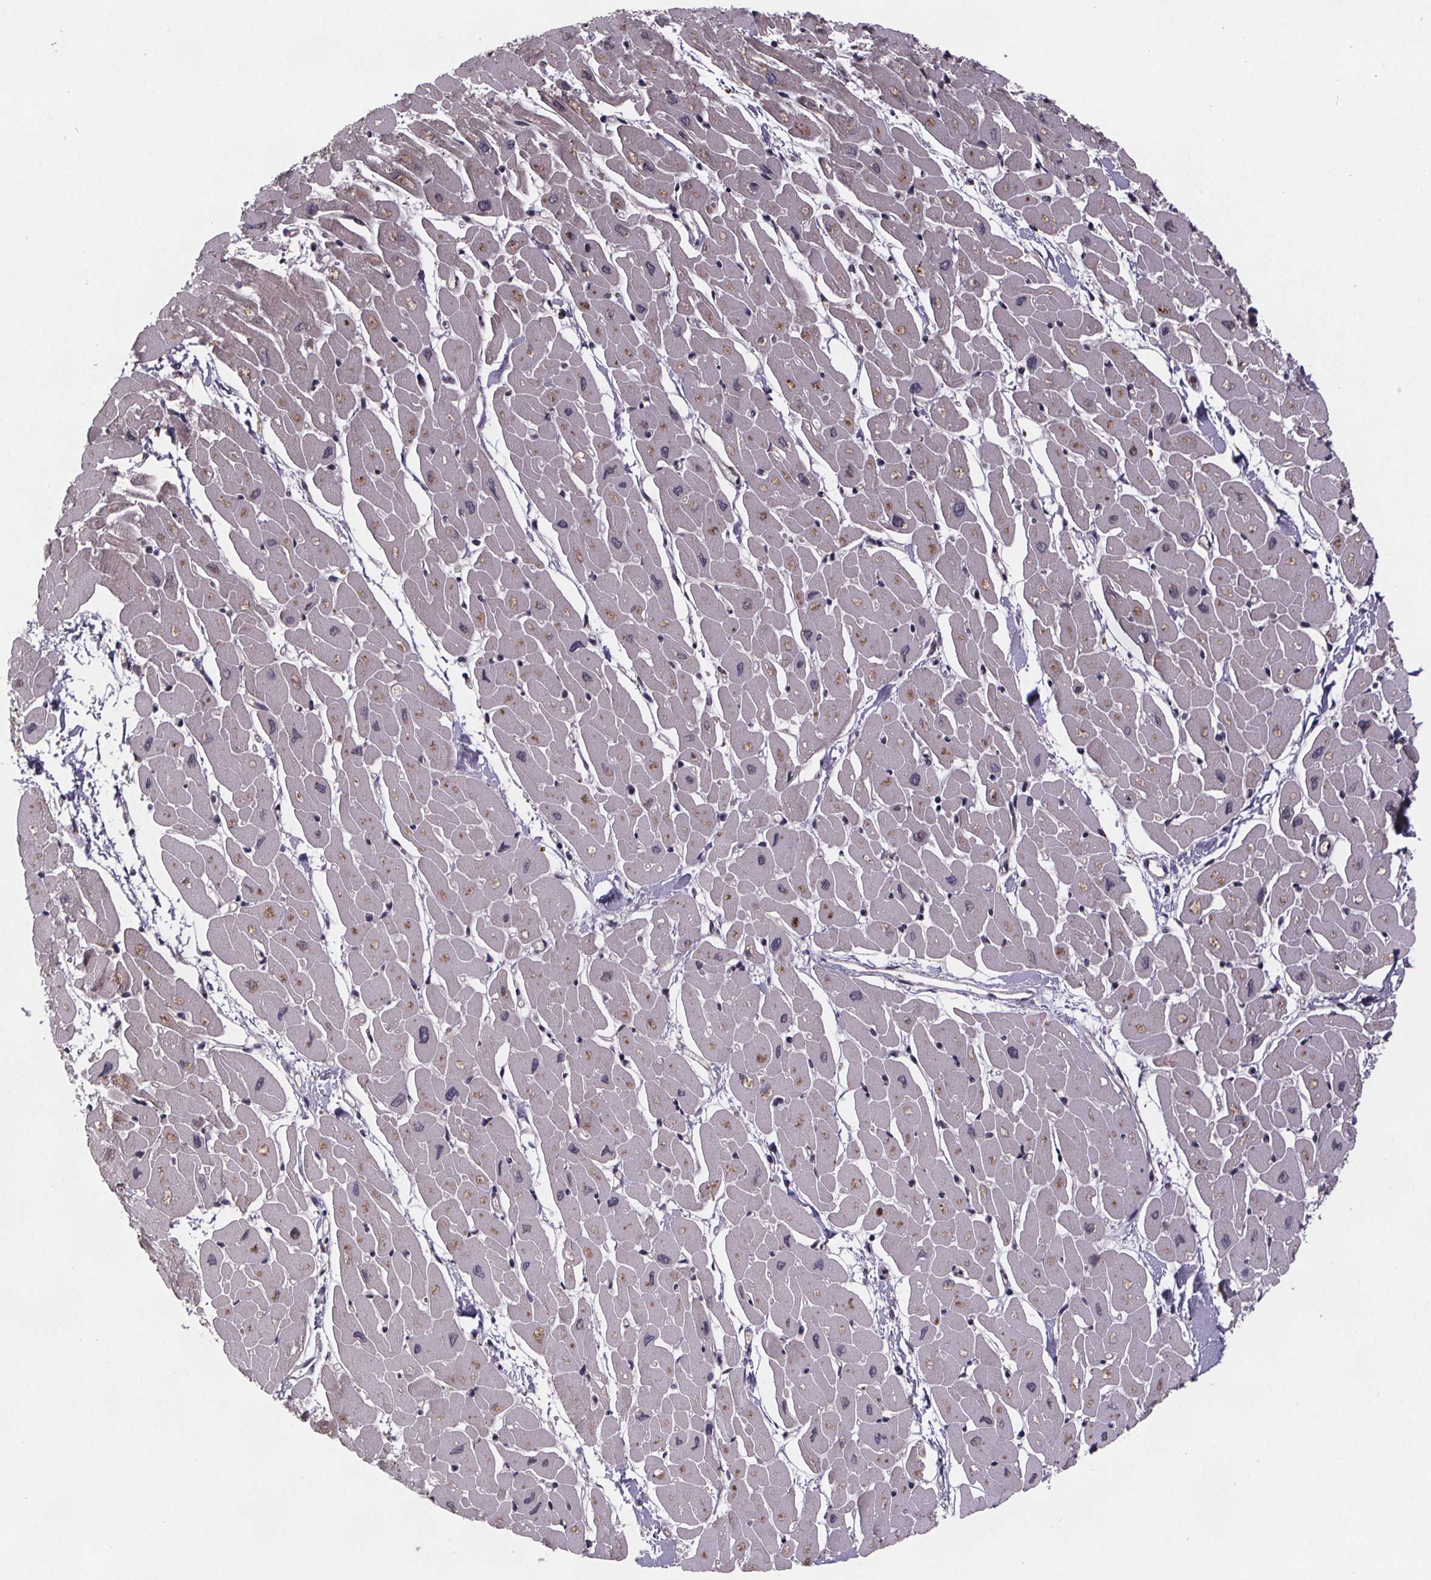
{"staining": {"intensity": "negative", "quantity": "none", "location": "none"}, "tissue": "heart muscle", "cell_type": "Cardiomyocytes", "image_type": "normal", "snomed": [{"axis": "morphology", "description": "Normal tissue, NOS"}, {"axis": "topography", "description": "Heart"}], "caption": "This image is of normal heart muscle stained with immunohistochemistry (IHC) to label a protein in brown with the nuclei are counter-stained blue. There is no staining in cardiomyocytes.", "gene": "SAT1", "patient": {"sex": "male", "age": 57}}